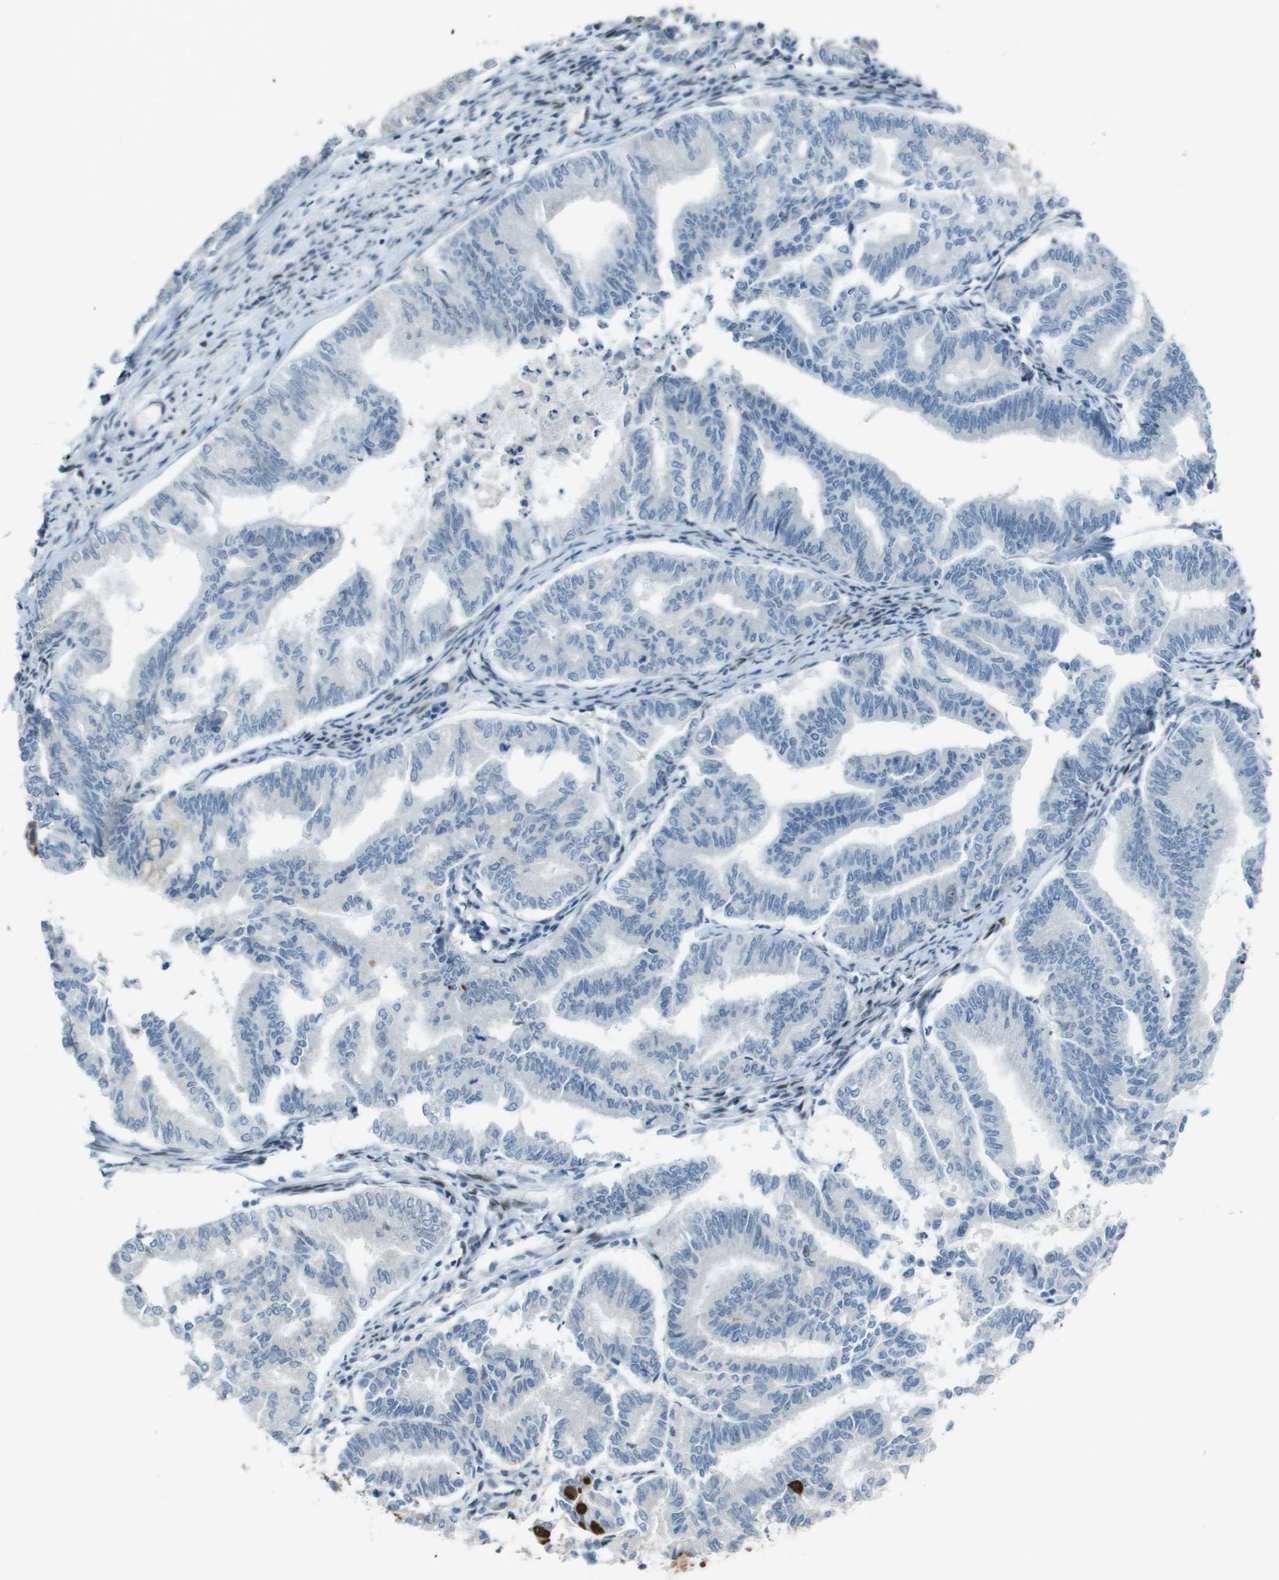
{"staining": {"intensity": "negative", "quantity": "none", "location": "none"}, "tissue": "endometrial cancer", "cell_type": "Tumor cells", "image_type": "cancer", "snomed": [{"axis": "morphology", "description": "Adenocarcinoma, NOS"}, {"axis": "topography", "description": "Endometrium"}], "caption": "An immunohistochemistry (IHC) image of endometrial cancer is shown. There is no staining in tumor cells of endometrial cancer.", "gene": "MGAT3", "patient": {"sex": "female", "age": 79}}